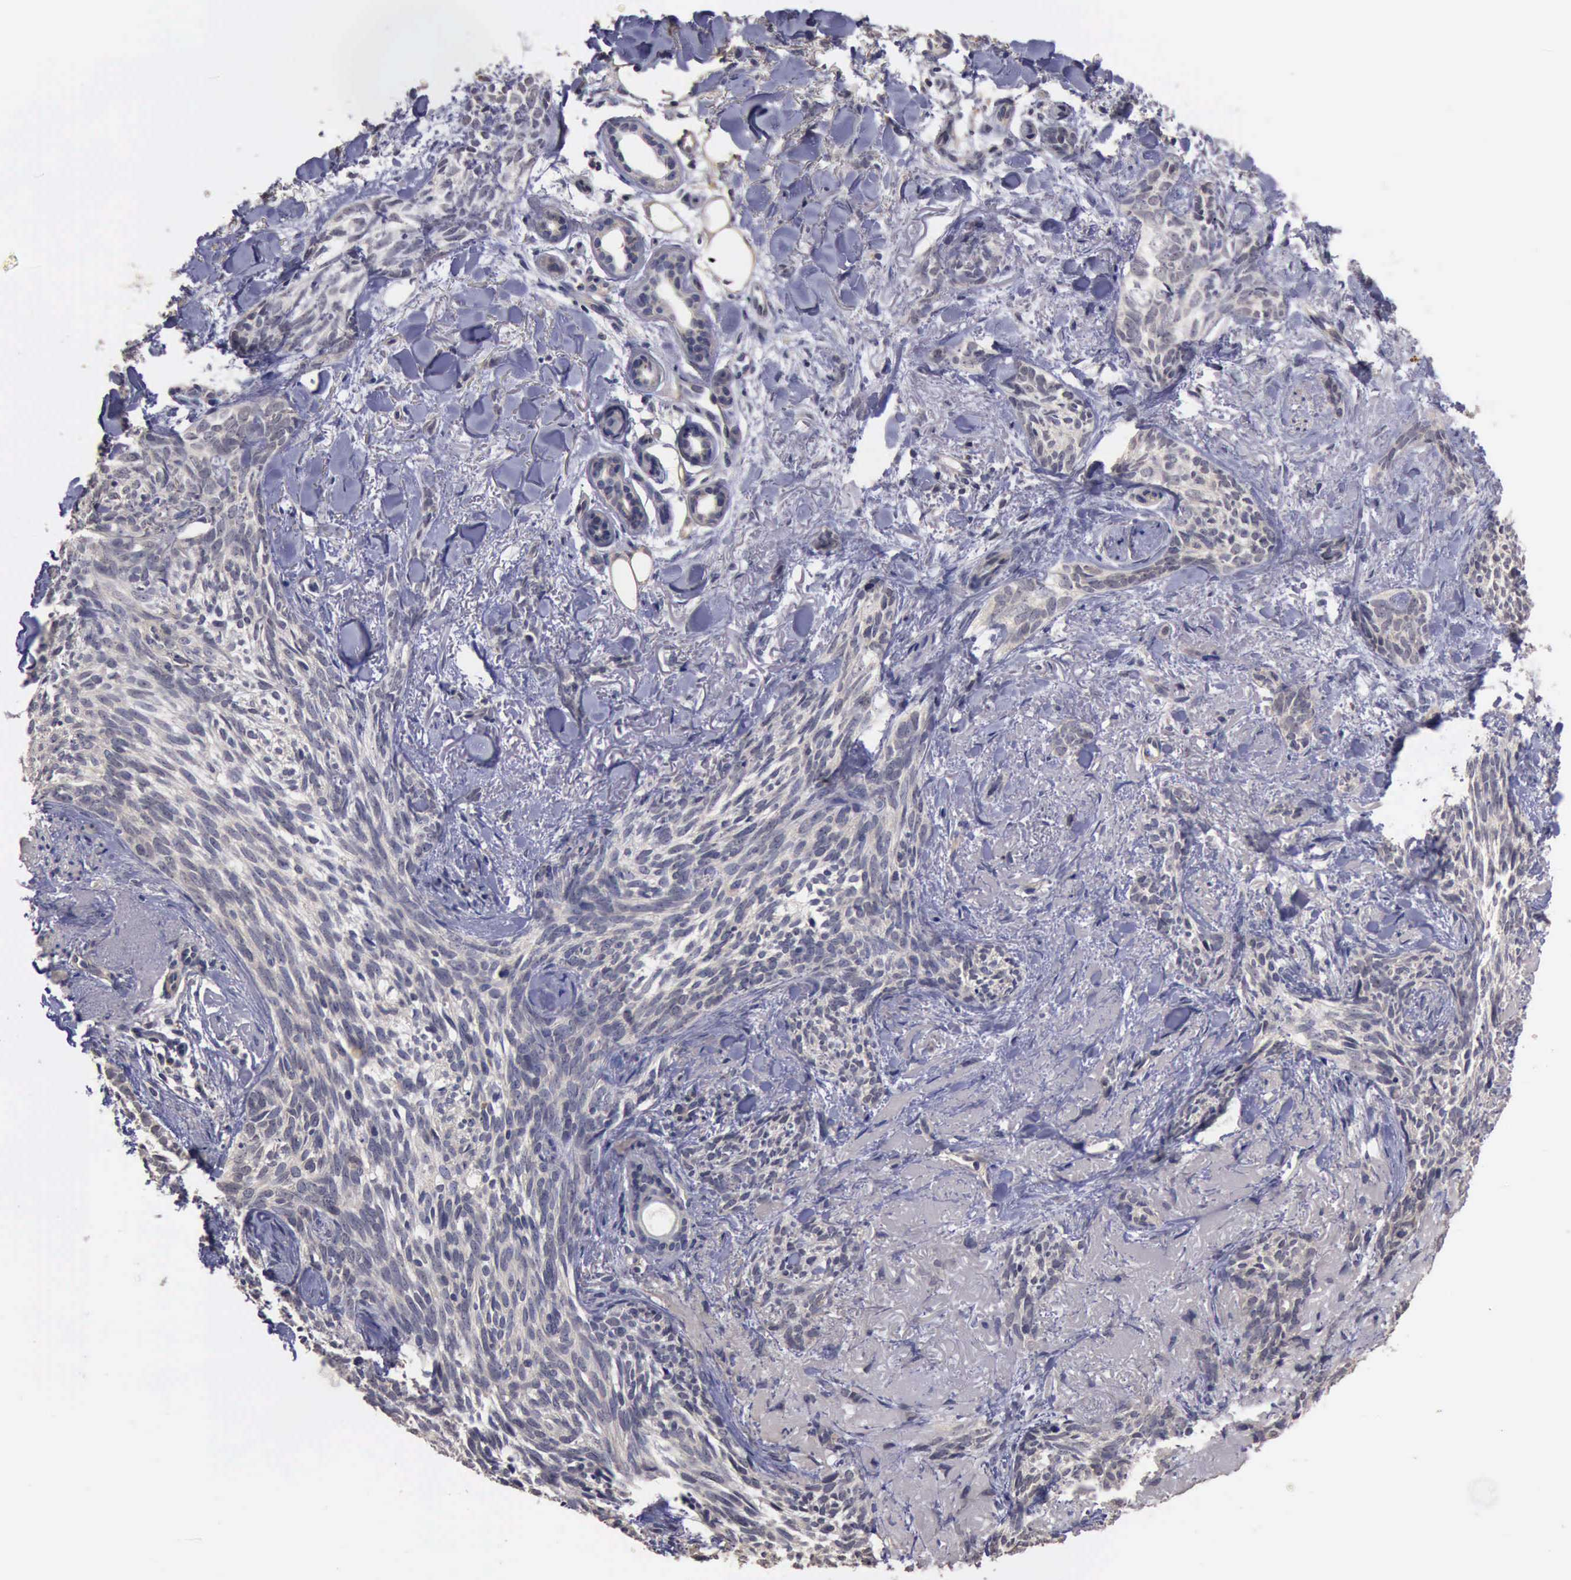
{"staining": {"intensity": "negative", "quantity": "none", "location": "none"}, "tissue": "skin cancer", "cell_type": "Tumor cells", "image_type": "cancer", "snomed": [{"axis": "morphology", "description": "Basal cell carcinoma"}, {"axis": "topography", "description": "Skin"}], "caption": "Micrograph shows no significant protein staining in tumor cells of skin cancer (basal cell carcinoma). The staining is performed using DAB (3,3'-diaminobenzidine) brown chromogen with nuclei counter-stained in using hematoxylin.", "gene": "CRKL", "patient": {"sex": "female", "age": 81}}